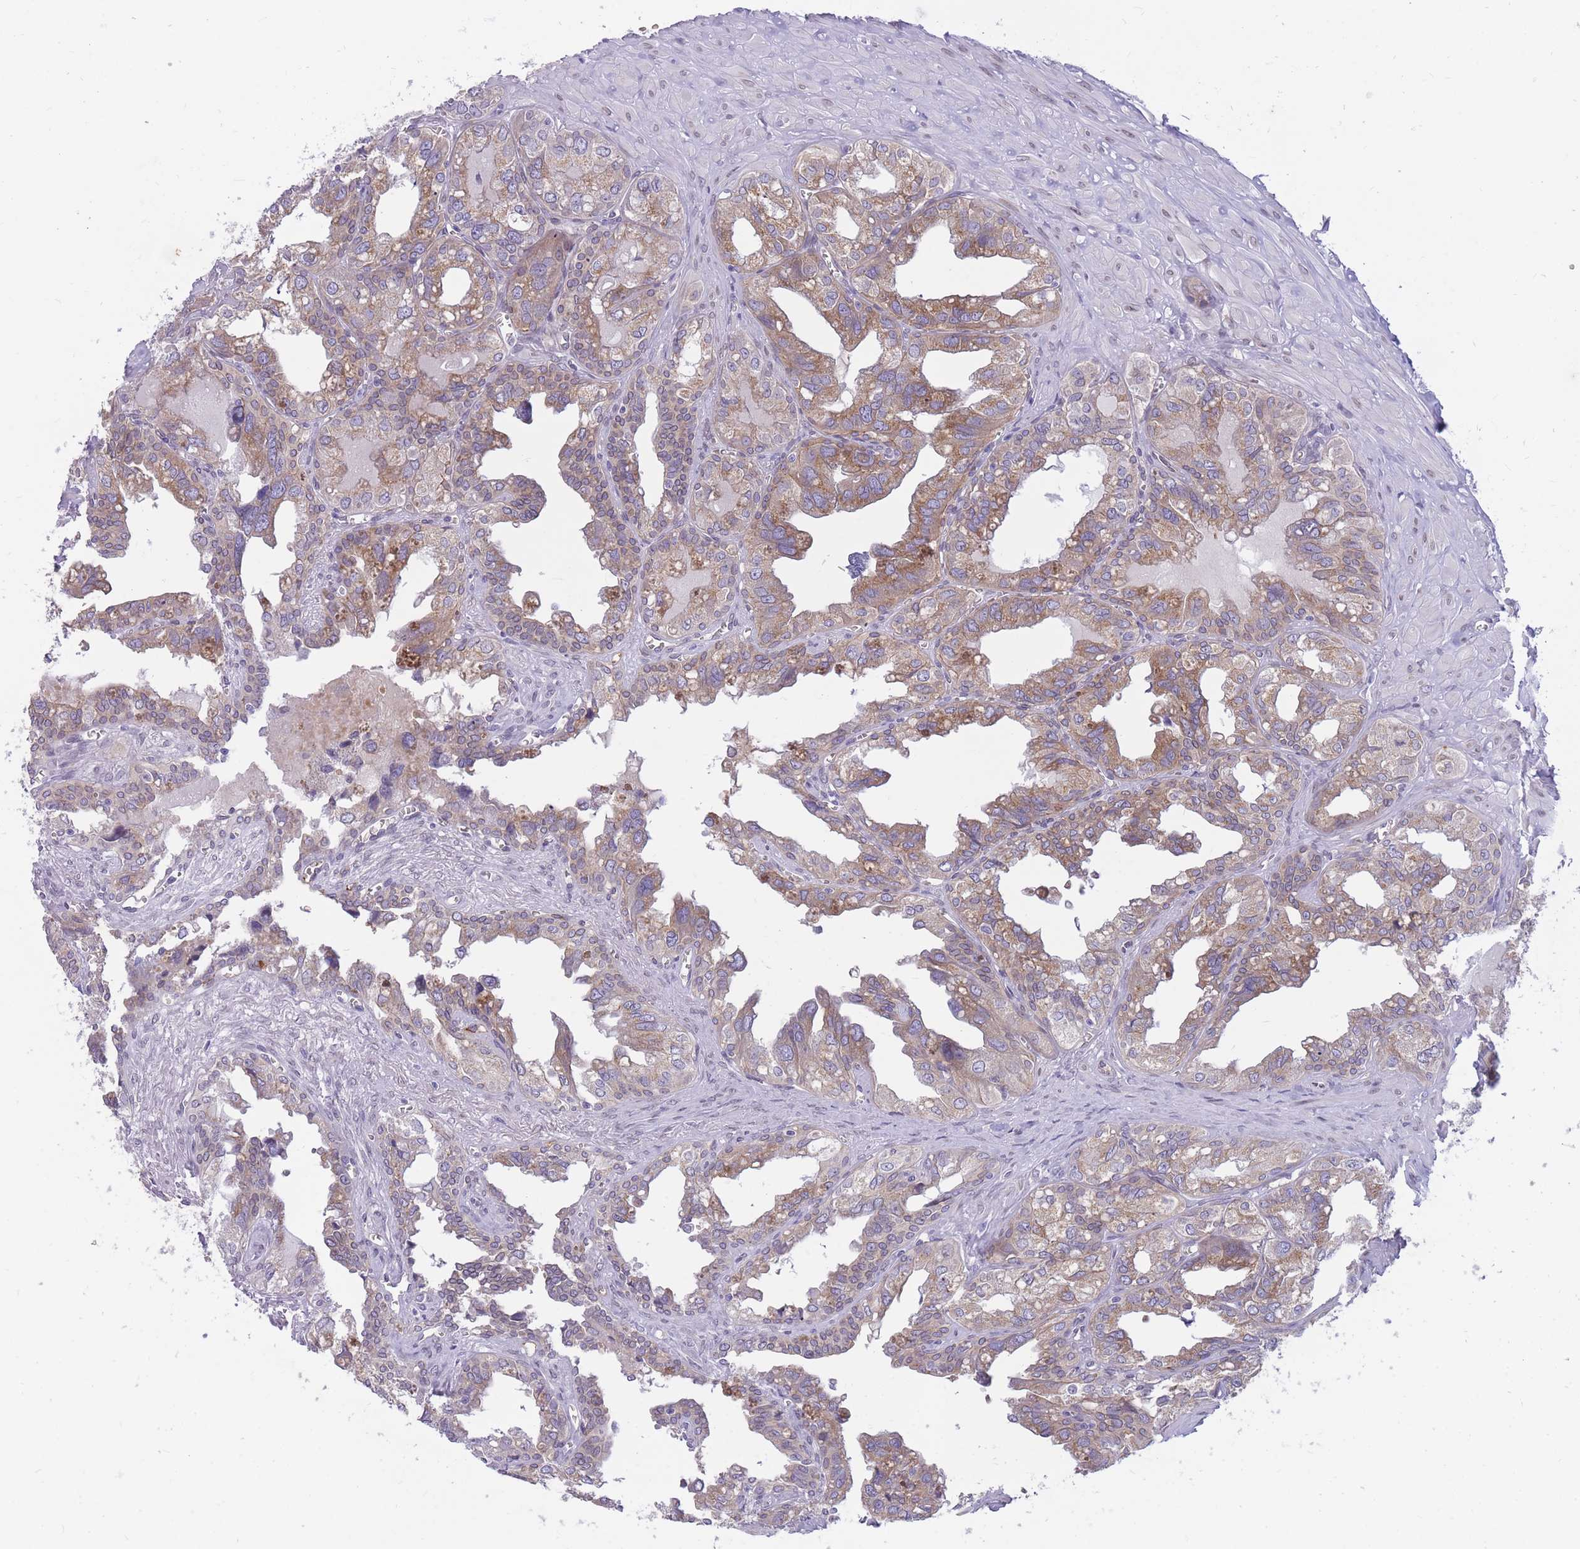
{"staining": {"intensity": "moderate", "quantity": "25%-75%", "location": "cytoplasmic/membranous"}, "tissue": "seminal vesicle", "cell_type": "Glandular cells", "image_type": "normal", "snomed": [{"axis": "morphology", "description": "Normal tissue, NOS"}, {"axis": "topography", "description": "Seminal veicle"}], "caption": "IHC staining of unremarkable seminal vesicle, which exhibits medium levels of moderate cytoplasmic/membranous positivity in approximately 25%-75% of glandular cells indicating moderate cytoplasmic/membranous protein expression. The staining was performed using DAB (3,3'-diaminobenzidine) (brown) for protein detection and nuclei were counterstained in hematoxylin (blue).", "gene": "HOOK2", "patient": {"sex": "male", "age": 67}}